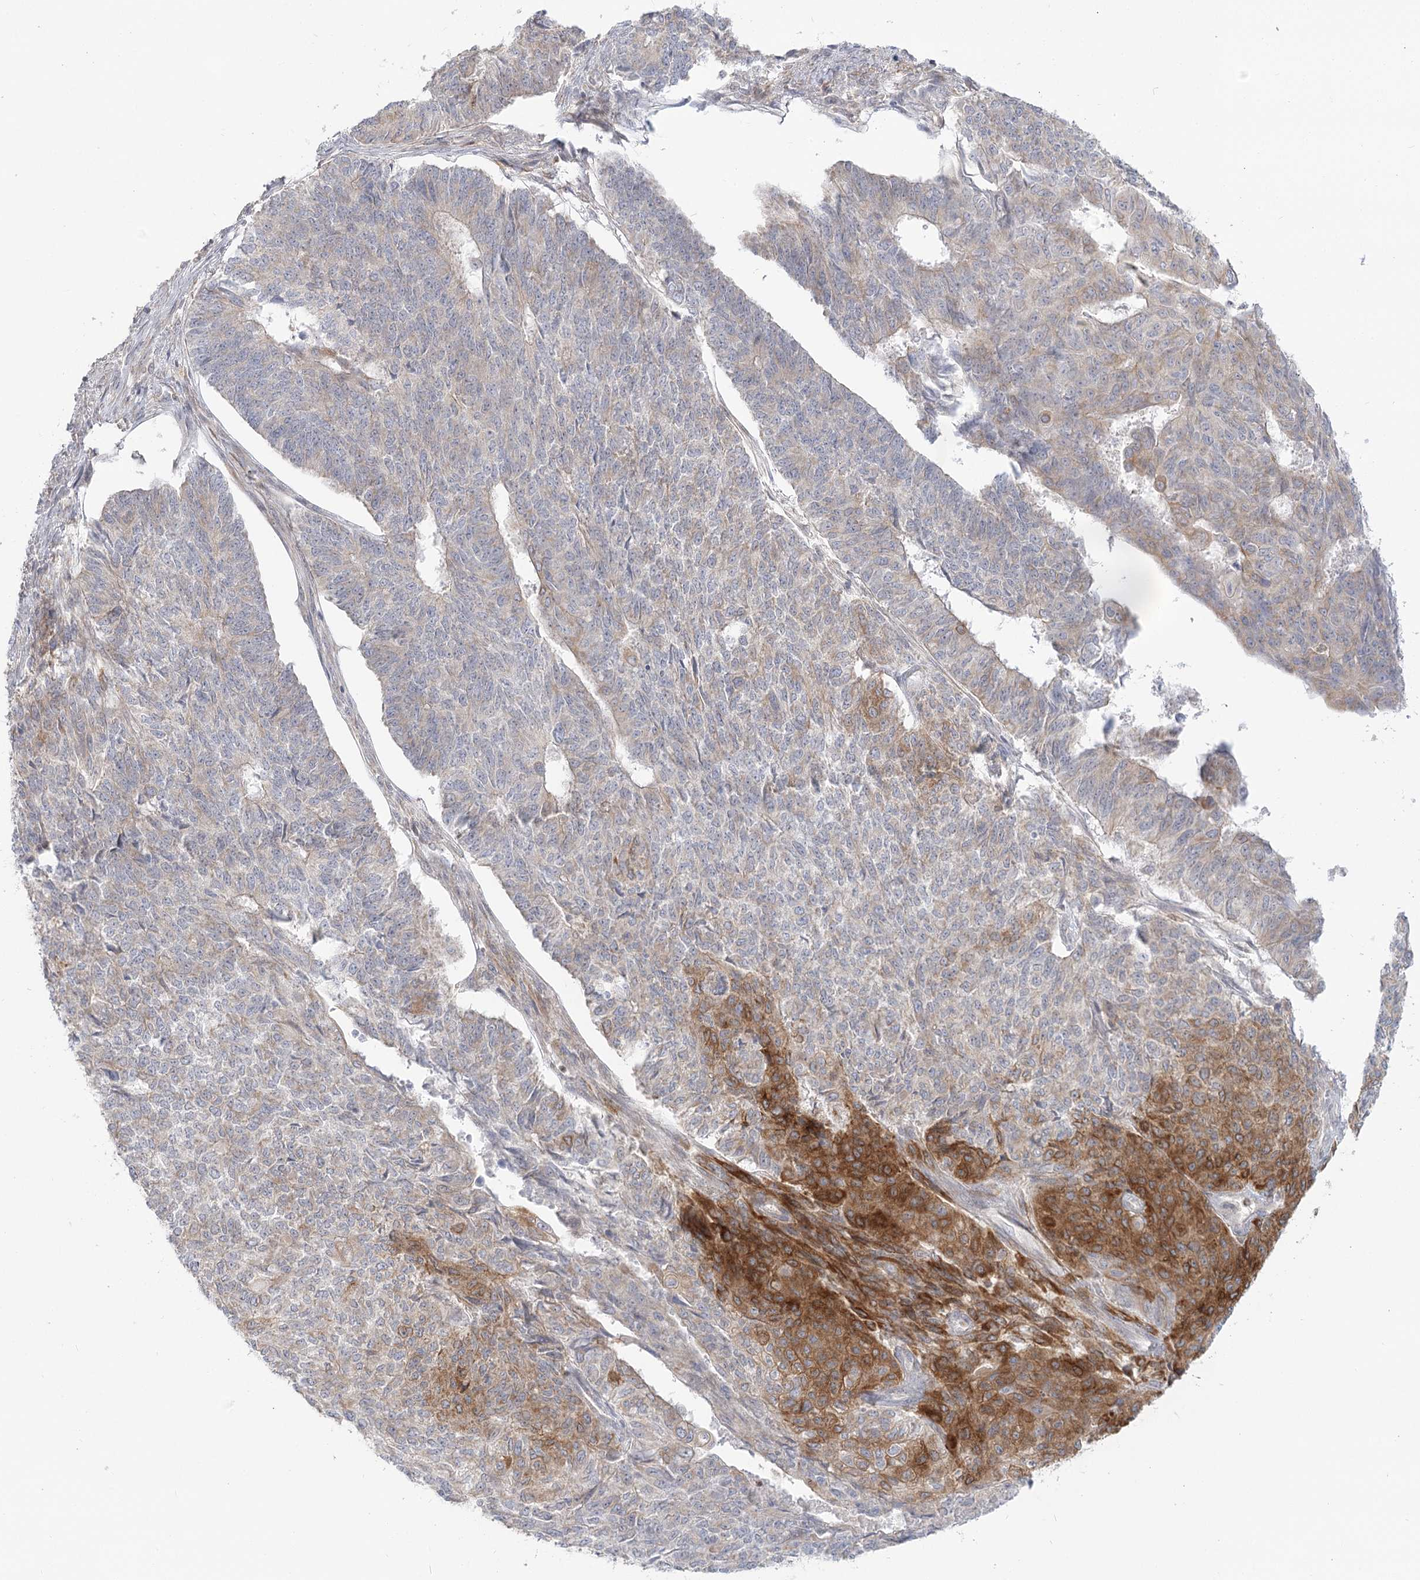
{"staining": {"intensity": "strong", "quantity": "<25%", "location": "cytoplasmic/membranous"}, "tissue": "endometrial cancer", "cell_type": "Tumor cells", "image_type": "cancer", "snomed": [{"axis": "morphology", "description": "Adenocarcinoma, NOS"}, {"axis": "topography", "description": "Endometrium"}], "caption": "Strong cytoplasmic/membranous expression for a protein is seen in about <25% of tumor cells of endometrial adenocarcinoma using immunohistochemistry.", "gene": "MTMR3", "patient": {"sex": "female", "age": 32}}